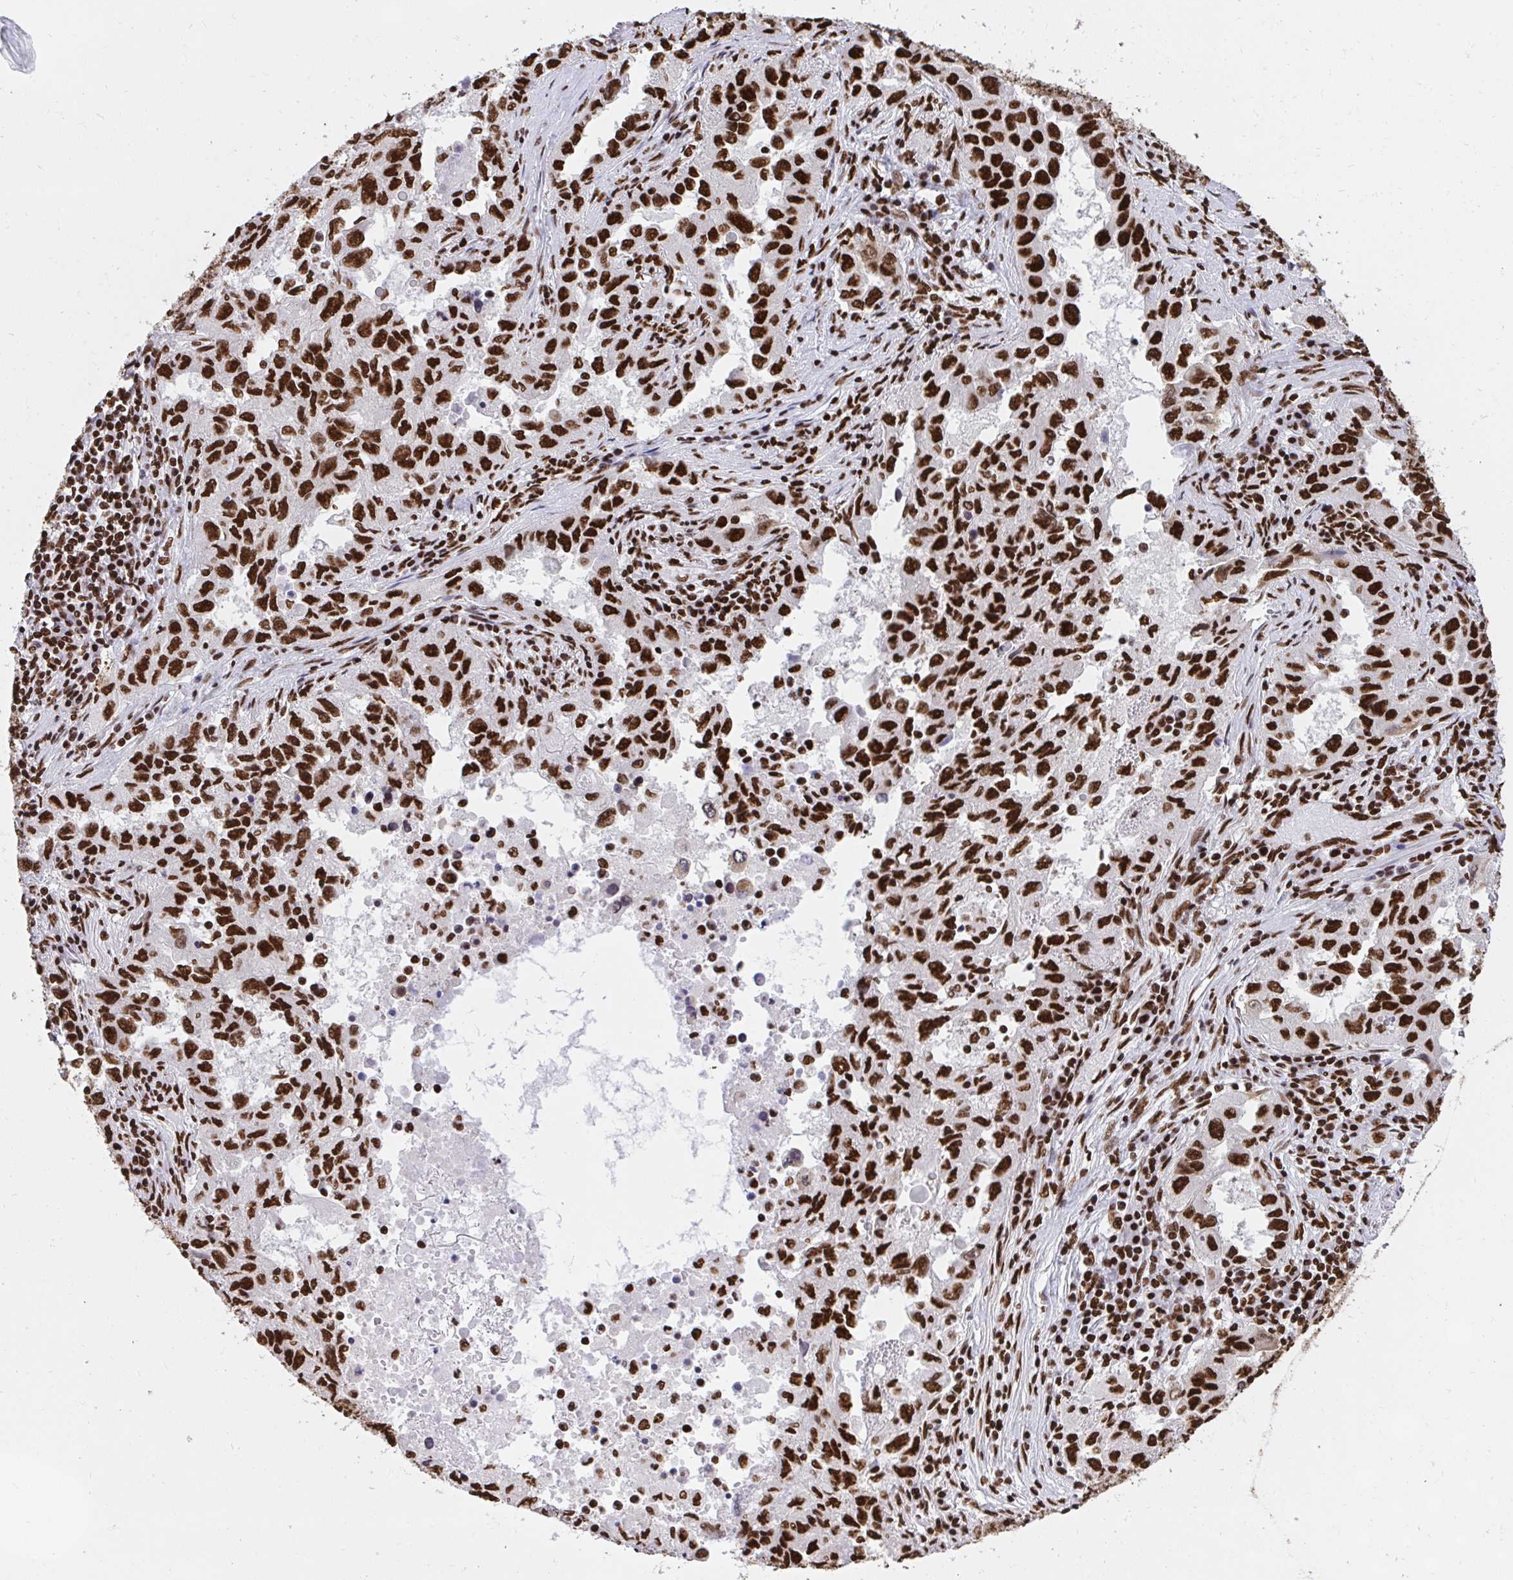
{"staining": {"intensity": "strong", "quantity": ">75%", "location": "nuclear"}, "tissue": "lung cancer", "cell_type": "Tumor cells", "image_type": "cancer", "snomed": [{"axis": "morphology", "description": "Adenocarcinoma, NOS"}, {"axis": "topography", "description": "Lung"}], "caption": "IHC micrograph of neoplastic tissue: lung adenocarcinoma stained using IHC shows high levels of strong protein expression localized specifically in the nuclear of tumor cells, appearing as a nuclear brown color.", "gene": "HNRNPL", "patient": {"sex": "female", "age": 73}}